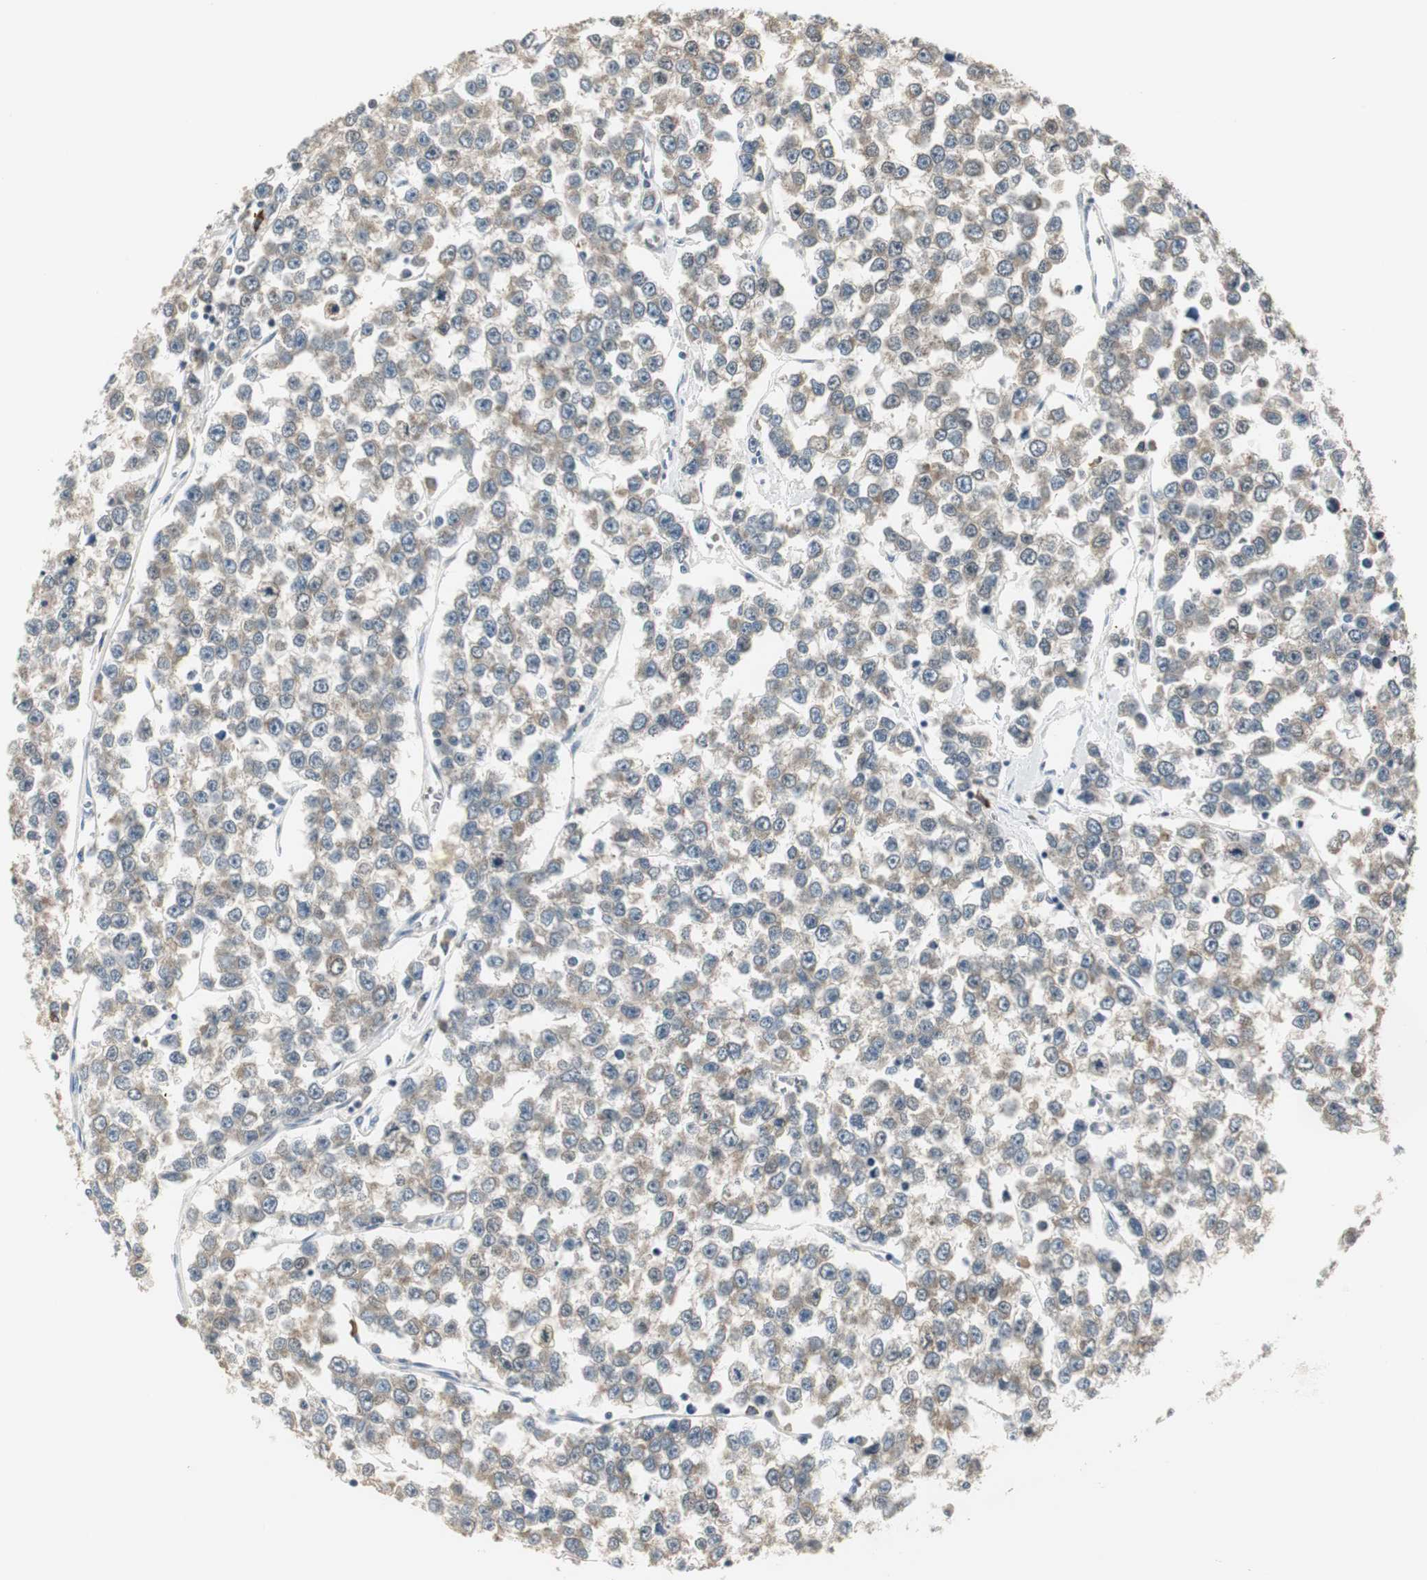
{"staining": {"intensity": "moderate", "quantity": ">75%", "location": "cytoplasmic/membranous"}, "tissue": "testis cancer", "cell_type": "Tumor cells", "image_type": "cancer", "snomed": [{"axis": "morphology", "description": "Seminoma, NOS"}, {"axis": "morphology", "description": "Carcinoma, Embryonal, NOS"}, {"axis": "topography", "description": "Testis"}], "caption": "Moderate cytoplasmic/membranous staining is identified in approximately >75% of tumor cells in testis cancer (seminoma). The staining was performed using DAB, with brown indicating positive protein expression. Nuclei are stained blue with hematoxylin.", "gene": "CCT5", "patient": {"sex": "male", "age": 52}}